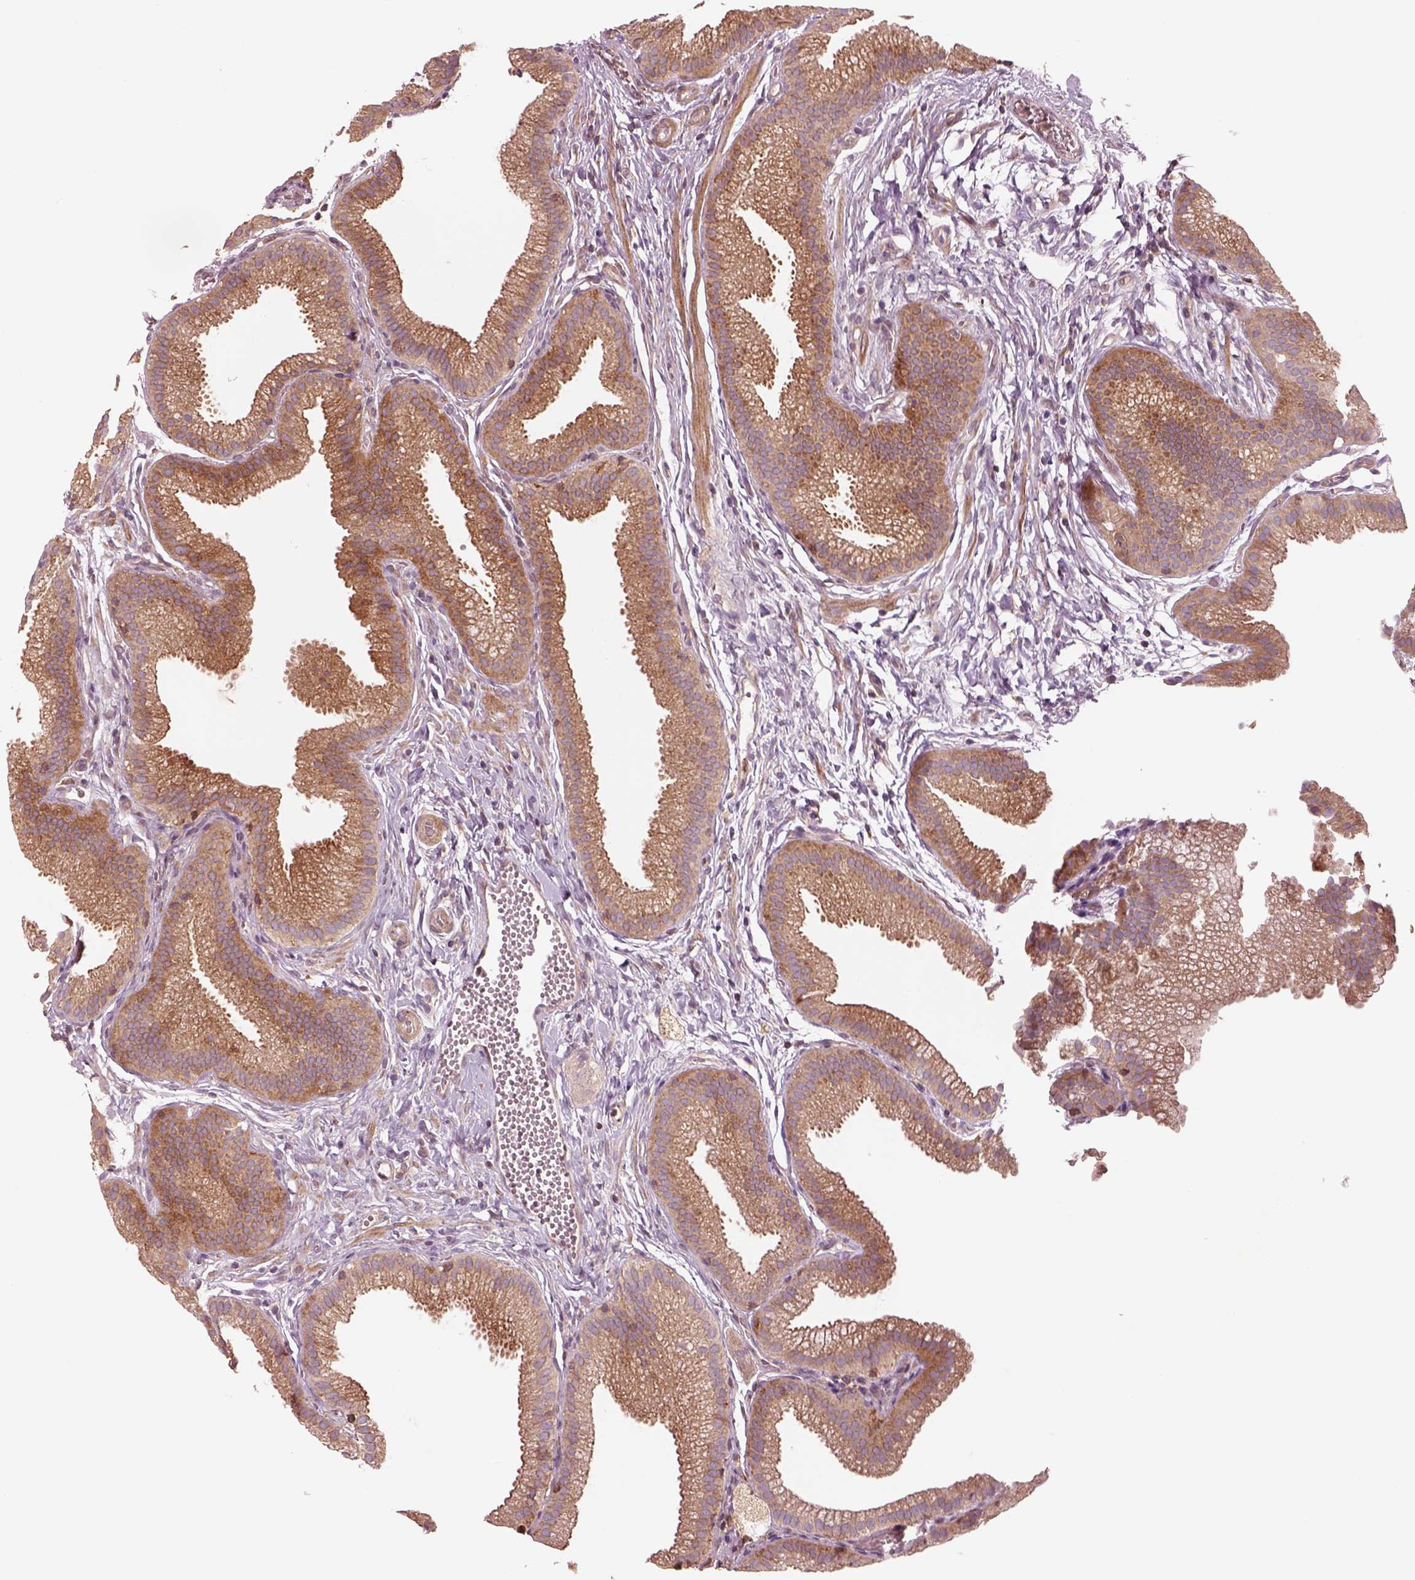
{"staining": {"intensity": "moderate", "quantity": ">75%", "location": "cytoplasmic/membranous"}, "tissue": "gallbladder", "cell_type": "Glandular cells", "image_type": "normal", "snomed": [{"axis": "morphology", "description": "Normal tissue, NOS"}, {"axis": "topography", "description": "Gallbladder"}], "caption": "IHC image of benign gallbladder: gallbladder stained using immunohistochemistry reveals medium levels of moderate protein expression localized specifically in the cytoplasmic/membranous of glandular cells, appearing as a cytoplasmic/membranous brown color.", "gene": "ASCC2", "patient": {"sex": "female", "age": 63}}